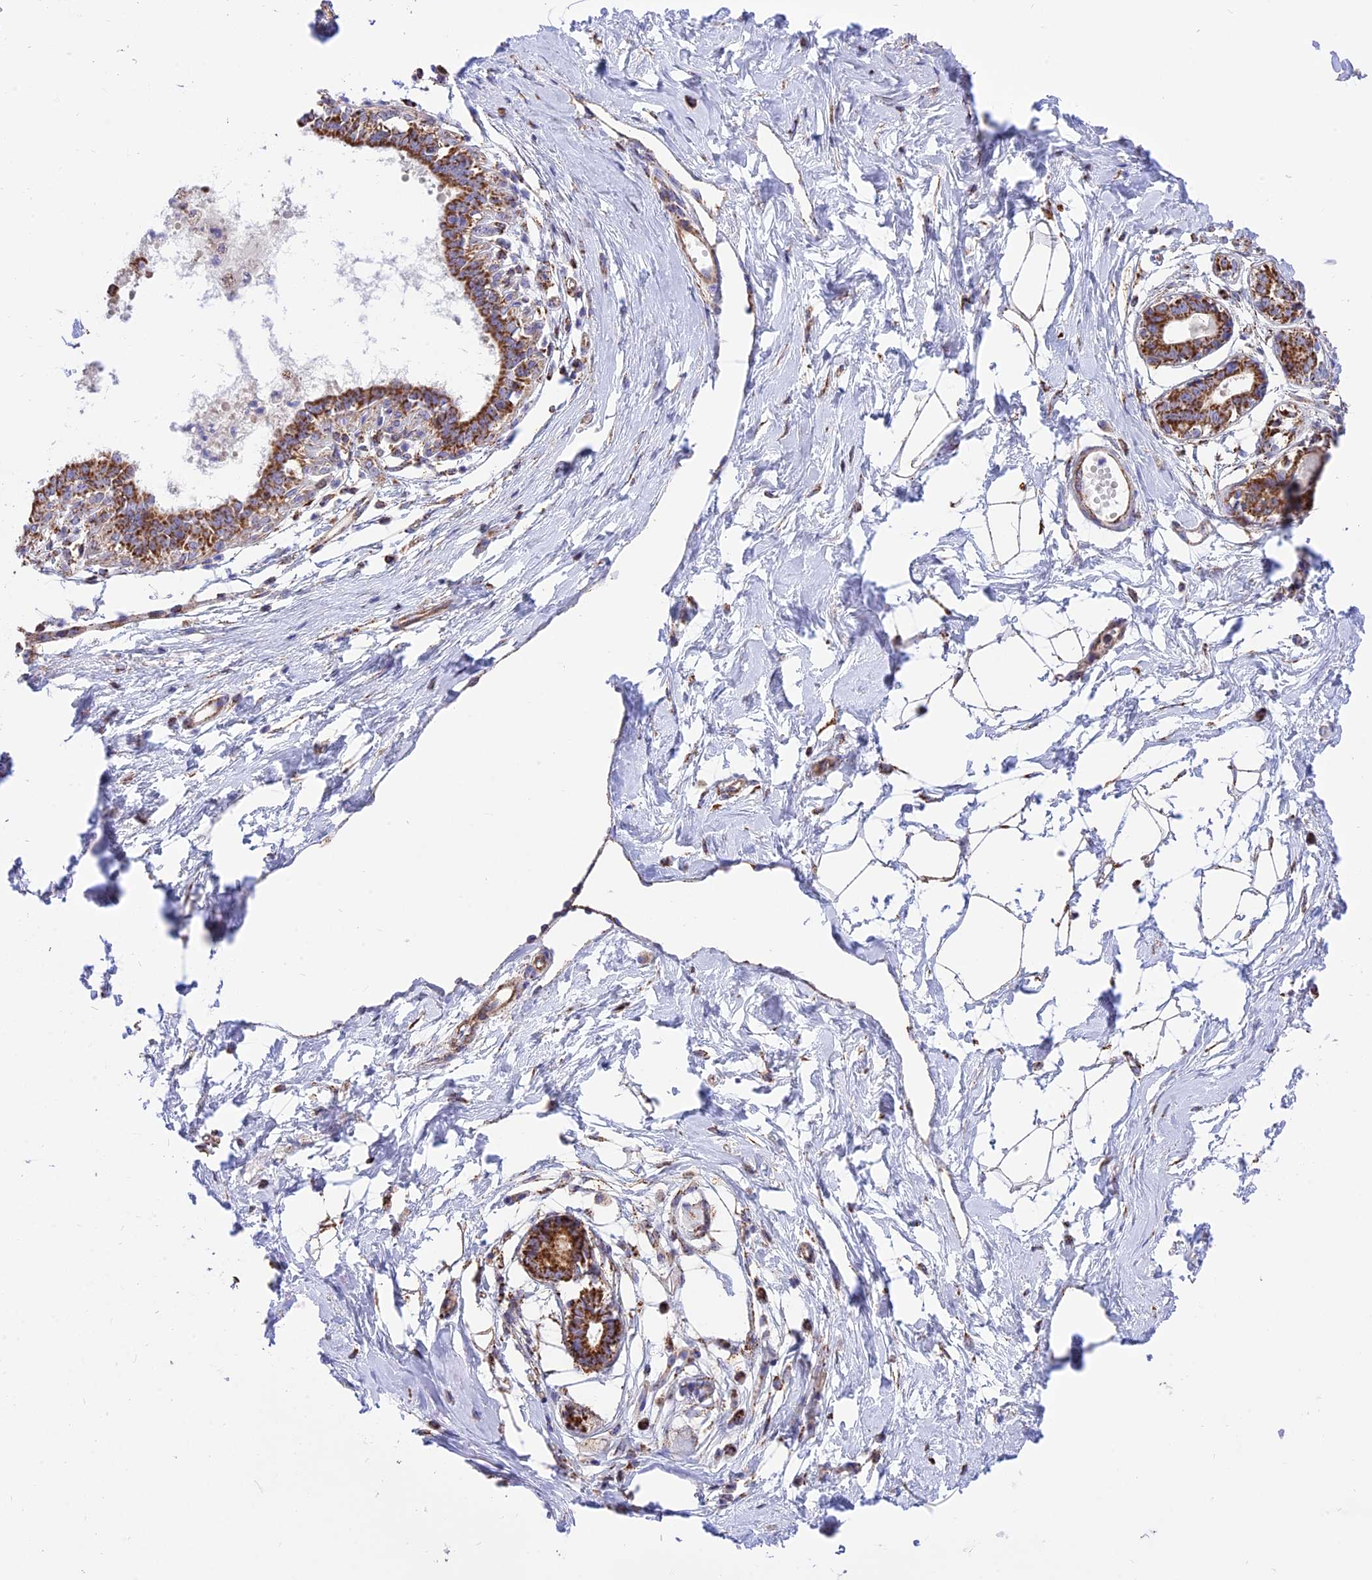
{"staining": {"intensity": "strong", "quantity": ">75%", "location": "cytoplasmic/membranous"}, "tissue": "breast", "cell_type": "Adipocytes", "image_type": "normal", "snomed": [{"axis": "morphology", "description": "Normal tissue, NOS"}, {"axis": "topography", "description": "Breast"}], "caption": "Immunohistochemical staining of unremarkable breast exhibits >75% levels of strong cytoplasmic/membranous protein staining in about >75% of adipocytes. The staining is performed using DAB brown chromogen to label protein expression. The nuclei are counter-stained blue using hematoxylin.", "gene": "TTC4", "patient": {"sex": "female", "age": 45}}